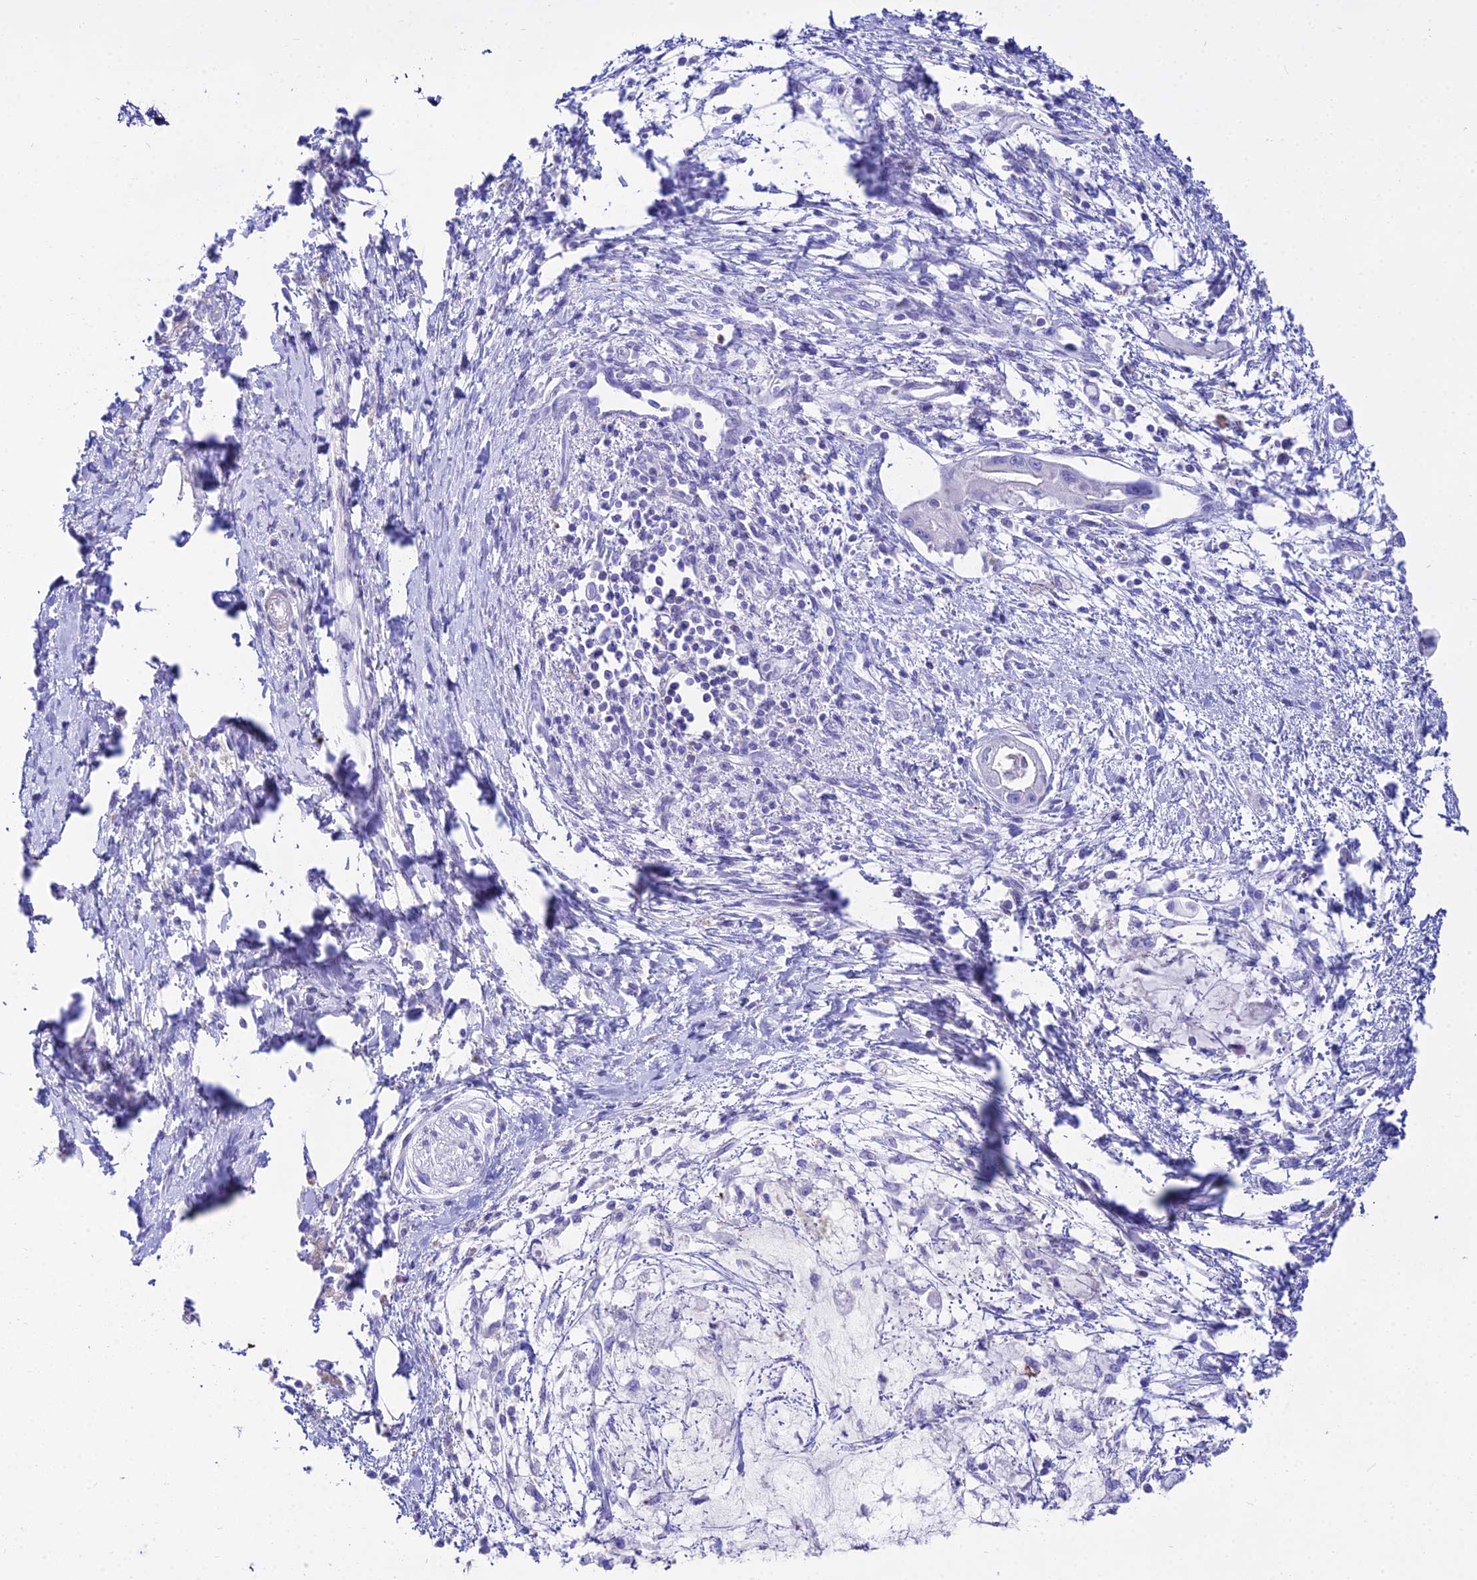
{"staining": {"intensity": "negative", "quantity": "none", "location": "none"}, "tissue": "pancreatic cancer", "cell_type": "Tumor cells", "image_type": "cancer", "snomed": [{"axis": "morphology", "description": "Adenocarcinoma, NOS"}, {"axis": "topography", "description": "Pancreas"}], "caption": "The photomicrograph exhibits no significant positivity in tumor cells of pancreatic adenocarcinoma.", "gene": "DLX1", "patient": {"sex": "male", "age": 48}}